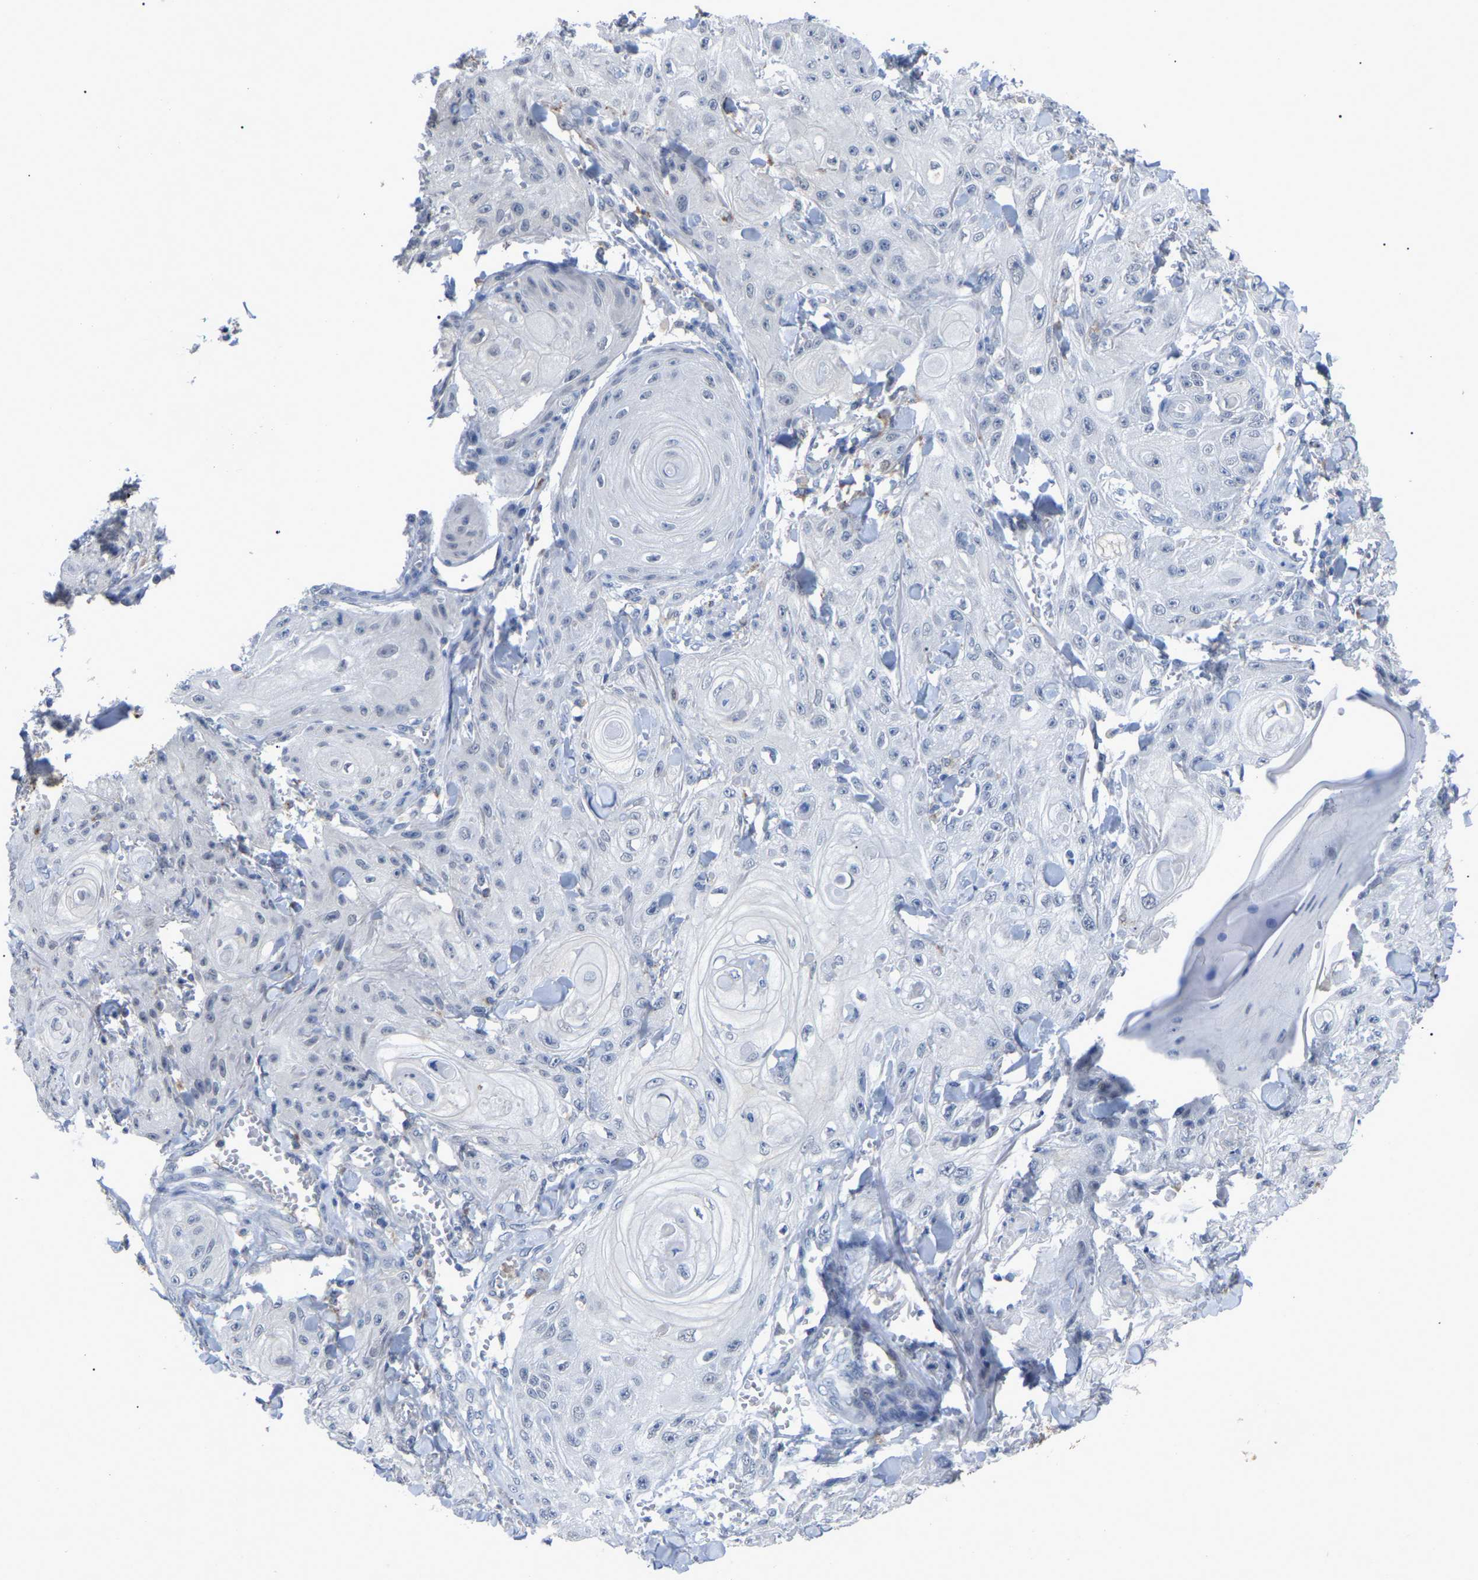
{"staining": {"intensity": "negative", "quantity": "none", "location": "none"}, "tissue": "skin cancer", "cell_type": "Tumor cells", "image_type": "cancer", "snomed": [{"axis": "morphology", "description": "Squamous cell carcinoma, NOS"}, {"axis": "topography", "description": "Skin"}], "caption": "A high-resolution micrograph shows immunohistochemistry staining of squamous cell carcinoma (skin), which displays no significant staining in tumor cells.", "gene": "SMPD2", "patient": {"sex": "male", "age": 74}}